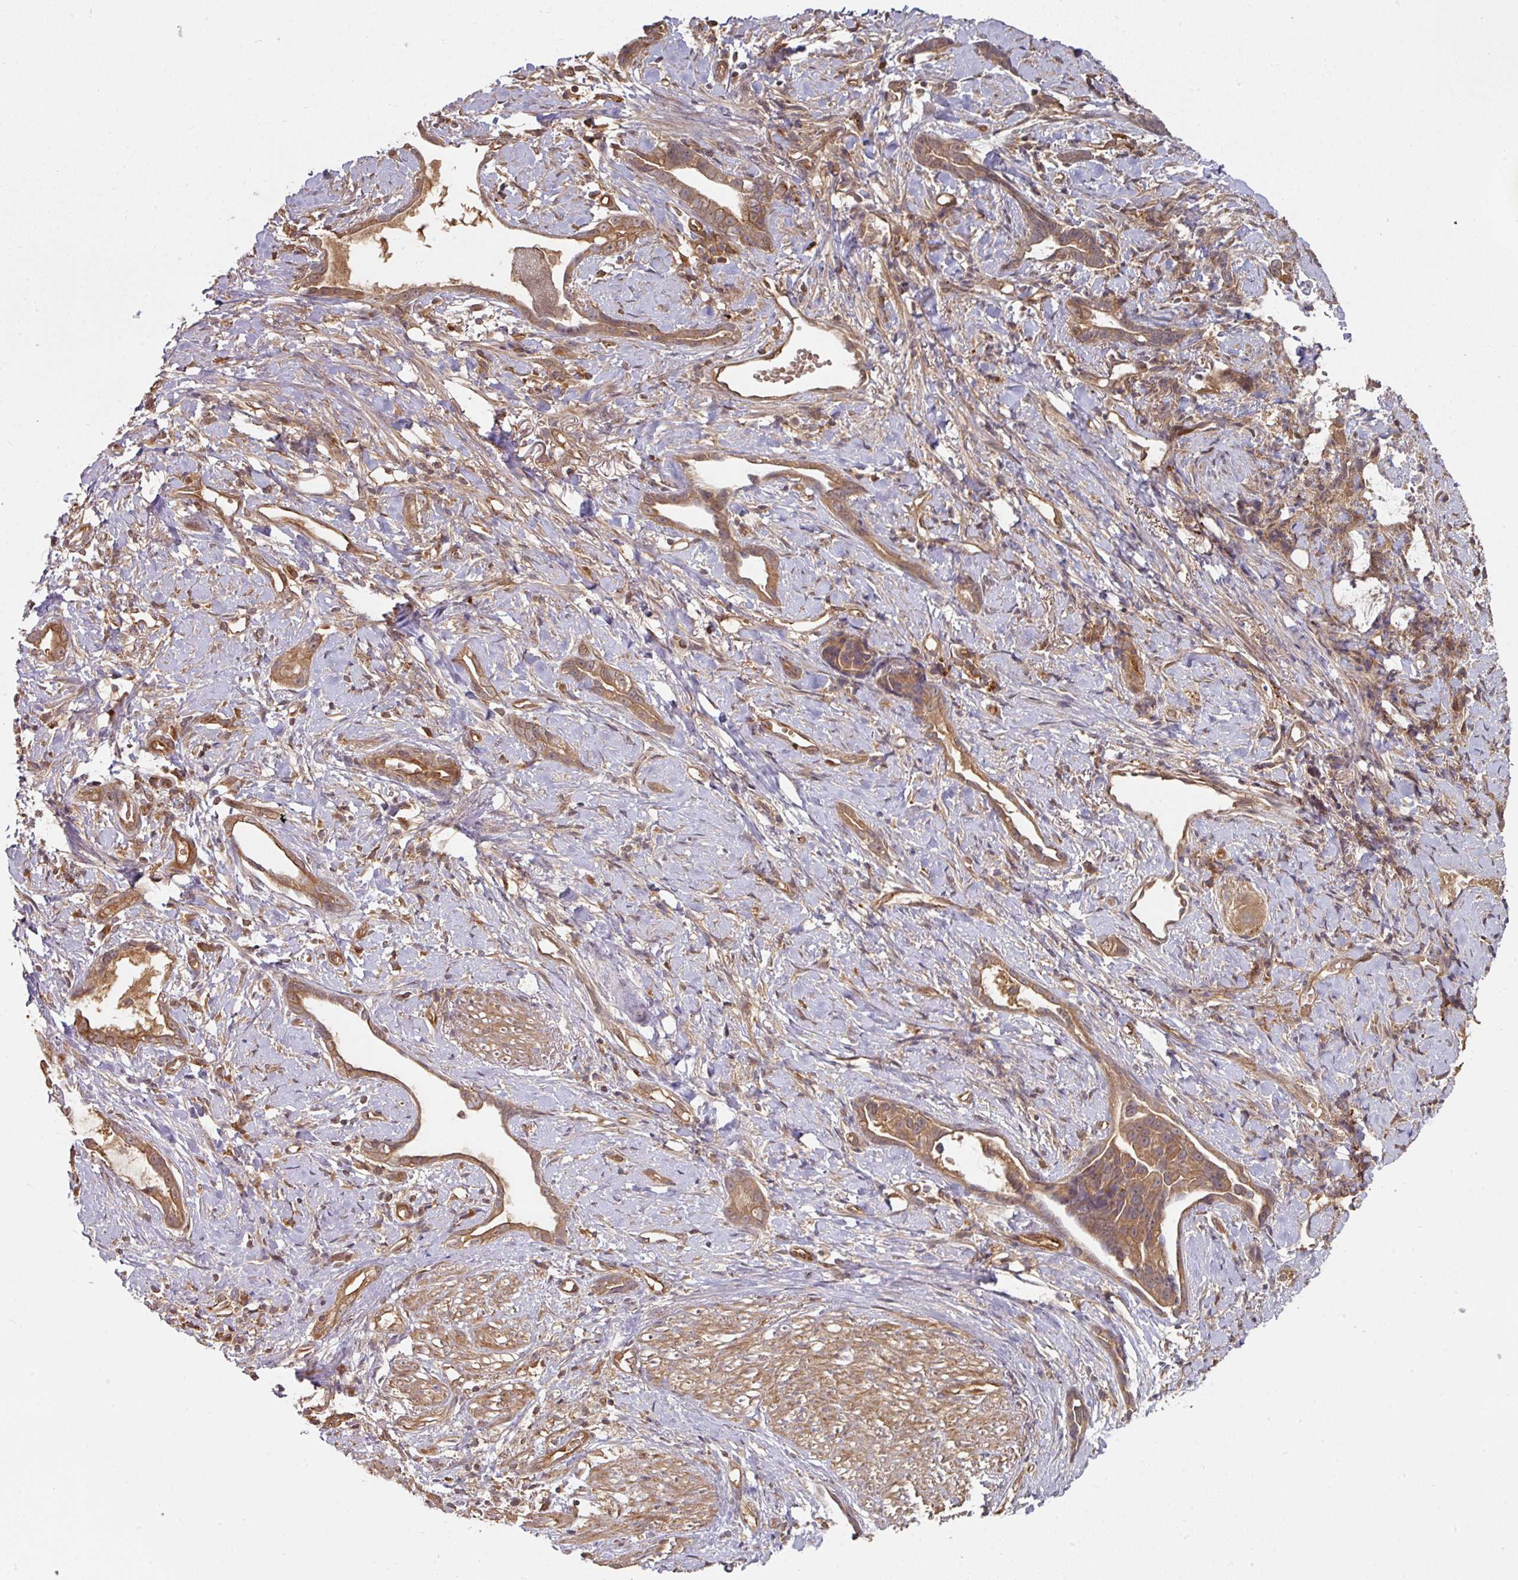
{"staining": {"intensity": "moderate", "quantity": ">75%", "location": "cytoplasmic/membranous"}, "tissue": "stomach cancer", "cell_type": "Tumor cells", "image_type": "cancer", "snomed": [{"axis": "morphology", "description": "Adenocarcinoma, NOS"}, {"axis": "topography", "description": "Stomach"}], "caption": "The micrograph demonstrates a brown stain indicating the presence of a protein in the cytoplasmic/membranous of tumor cells in adenocarcinoma (stomach).", "gene": "EIF4EBP2", "patient": {"sex": "male", "age": 55}}